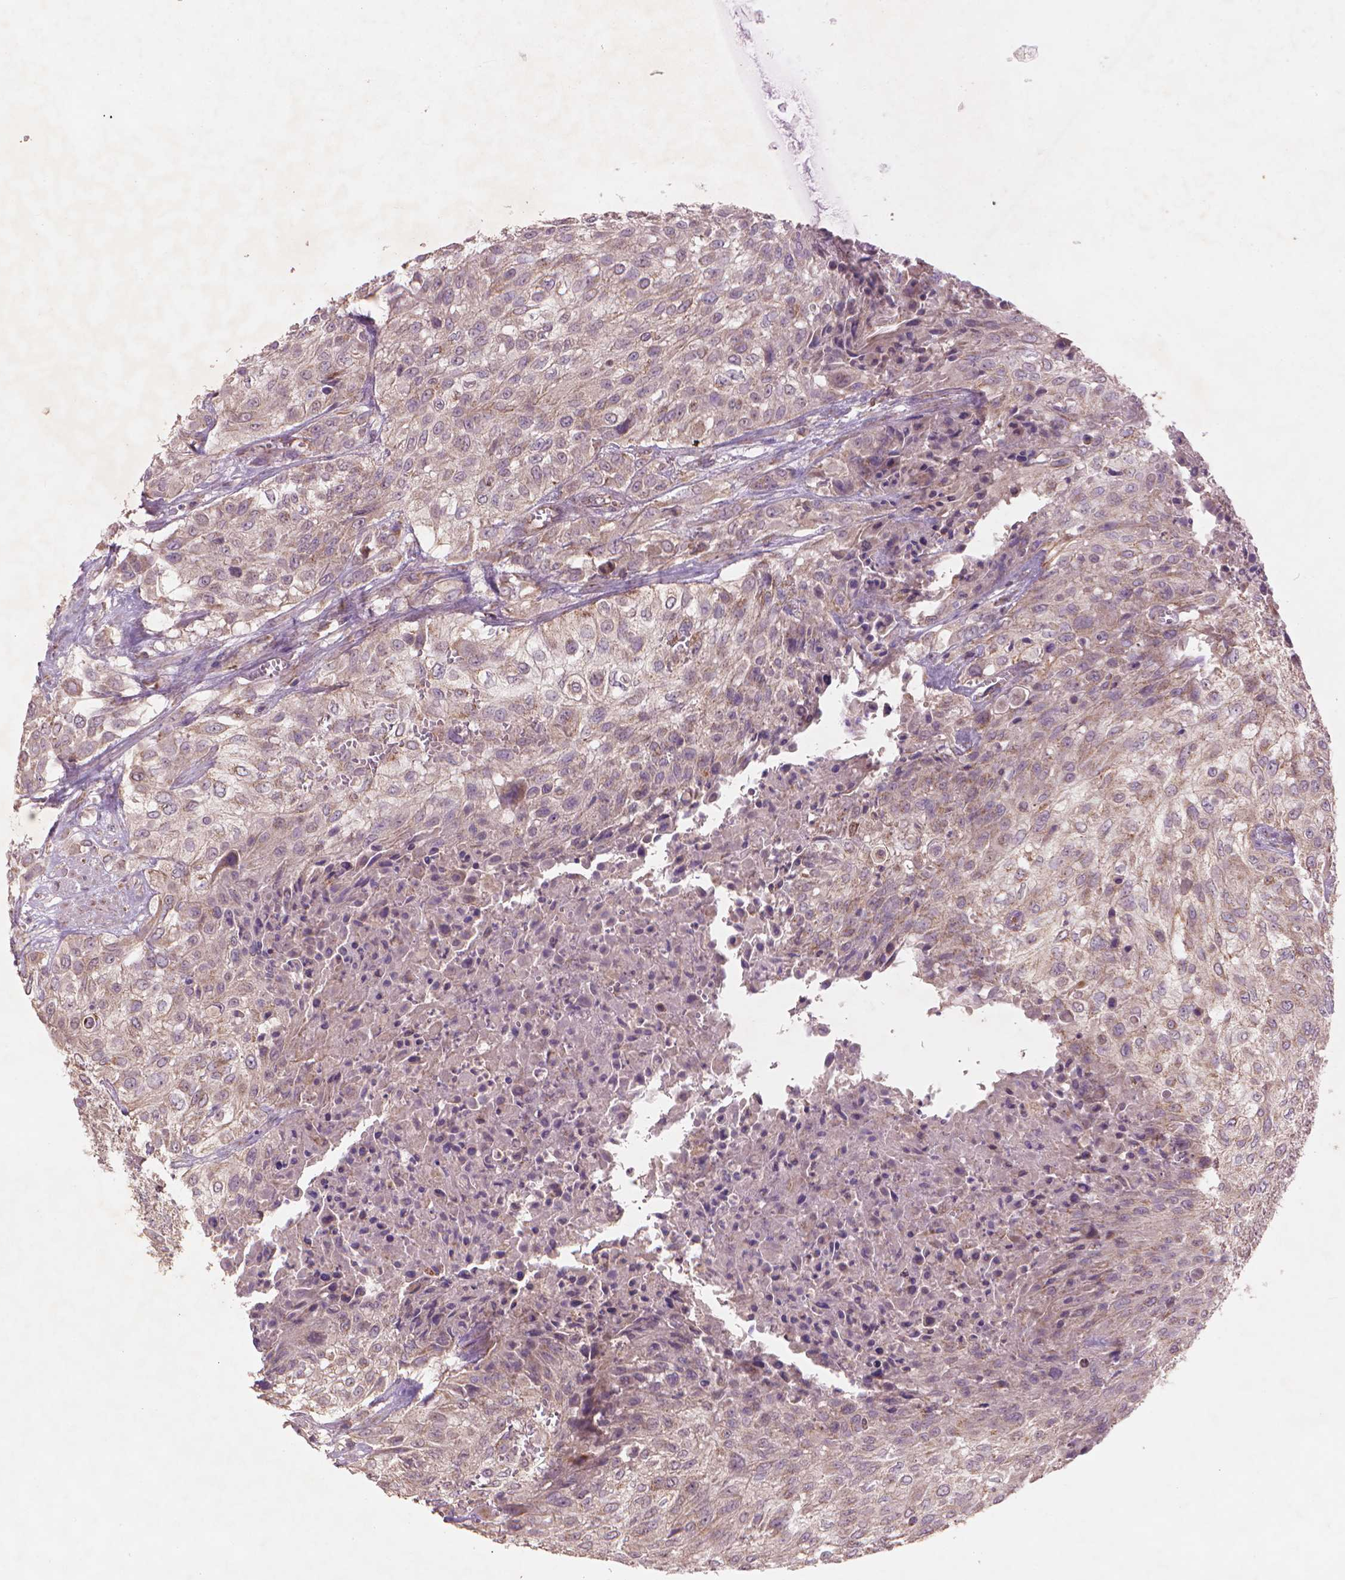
{"staining": {"intensity": "weak", "quantity": "25%-75%", "location": "cytoplasmic/membranous"}, "tissue": "urothelial cancer", "cell_type": "Tumor cells", "image_type": "cancer", "snomed": [{"axis": "morphology", "description": "Urothelial carcinoma, High grade"}, {"axis": "topography", "description": "Urinary bladder"}], "caption": "High-power microscopy captured an immunohistochemistry (IHC) histopathology image of urothelial carcinoma (high-grade), revealing weak cytoplasmic/membranous staining in about 25%-75% of tumor cells. Using DAB (brown) and hematoxylin (blue) stains, captured at high magnification using brightfield microscopy.", "gene": "NLRX1", "patient": {"sex": "male", "age": 57}}